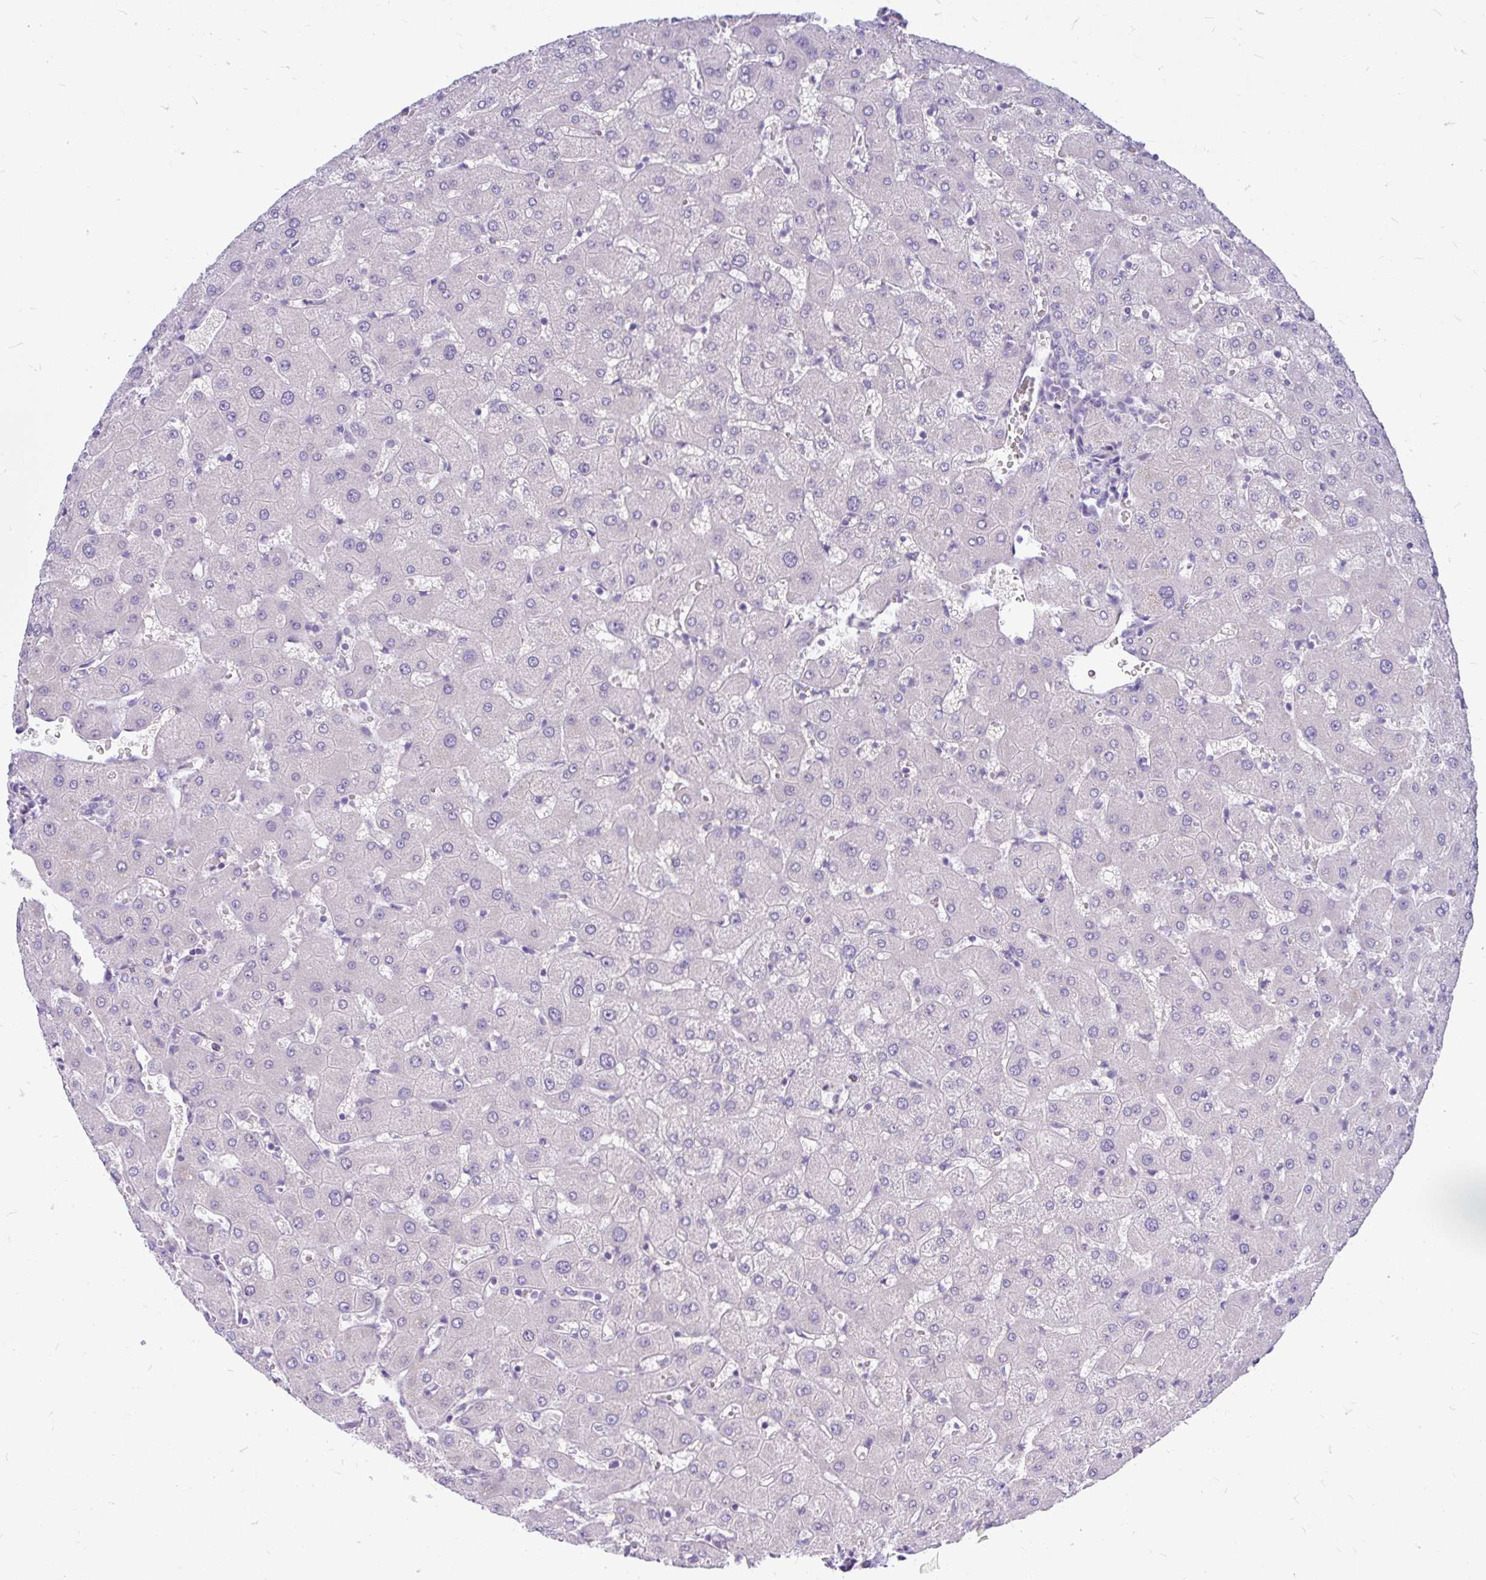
{"staining": {"intensity": "negative", "quantity": "none", "location": "none"}, "tissue": "liver", "cell_type": "Cholangiocytes", "image_type": "normal", "snomed": [{"axis": "morphology", "description": "Normal tissue, NOS"}, {"axis": "topography", "description": "Liver"}], "caption": "A photomicrograph of liver stained for a protein displays no brown staining in cholangiocytes. (DAB (3,3'-diaminobenzidine) immunohistochemistry, high magnification).", "gene": "MAP1LC3A", "patient": {"sex": "female", "age": 63}}